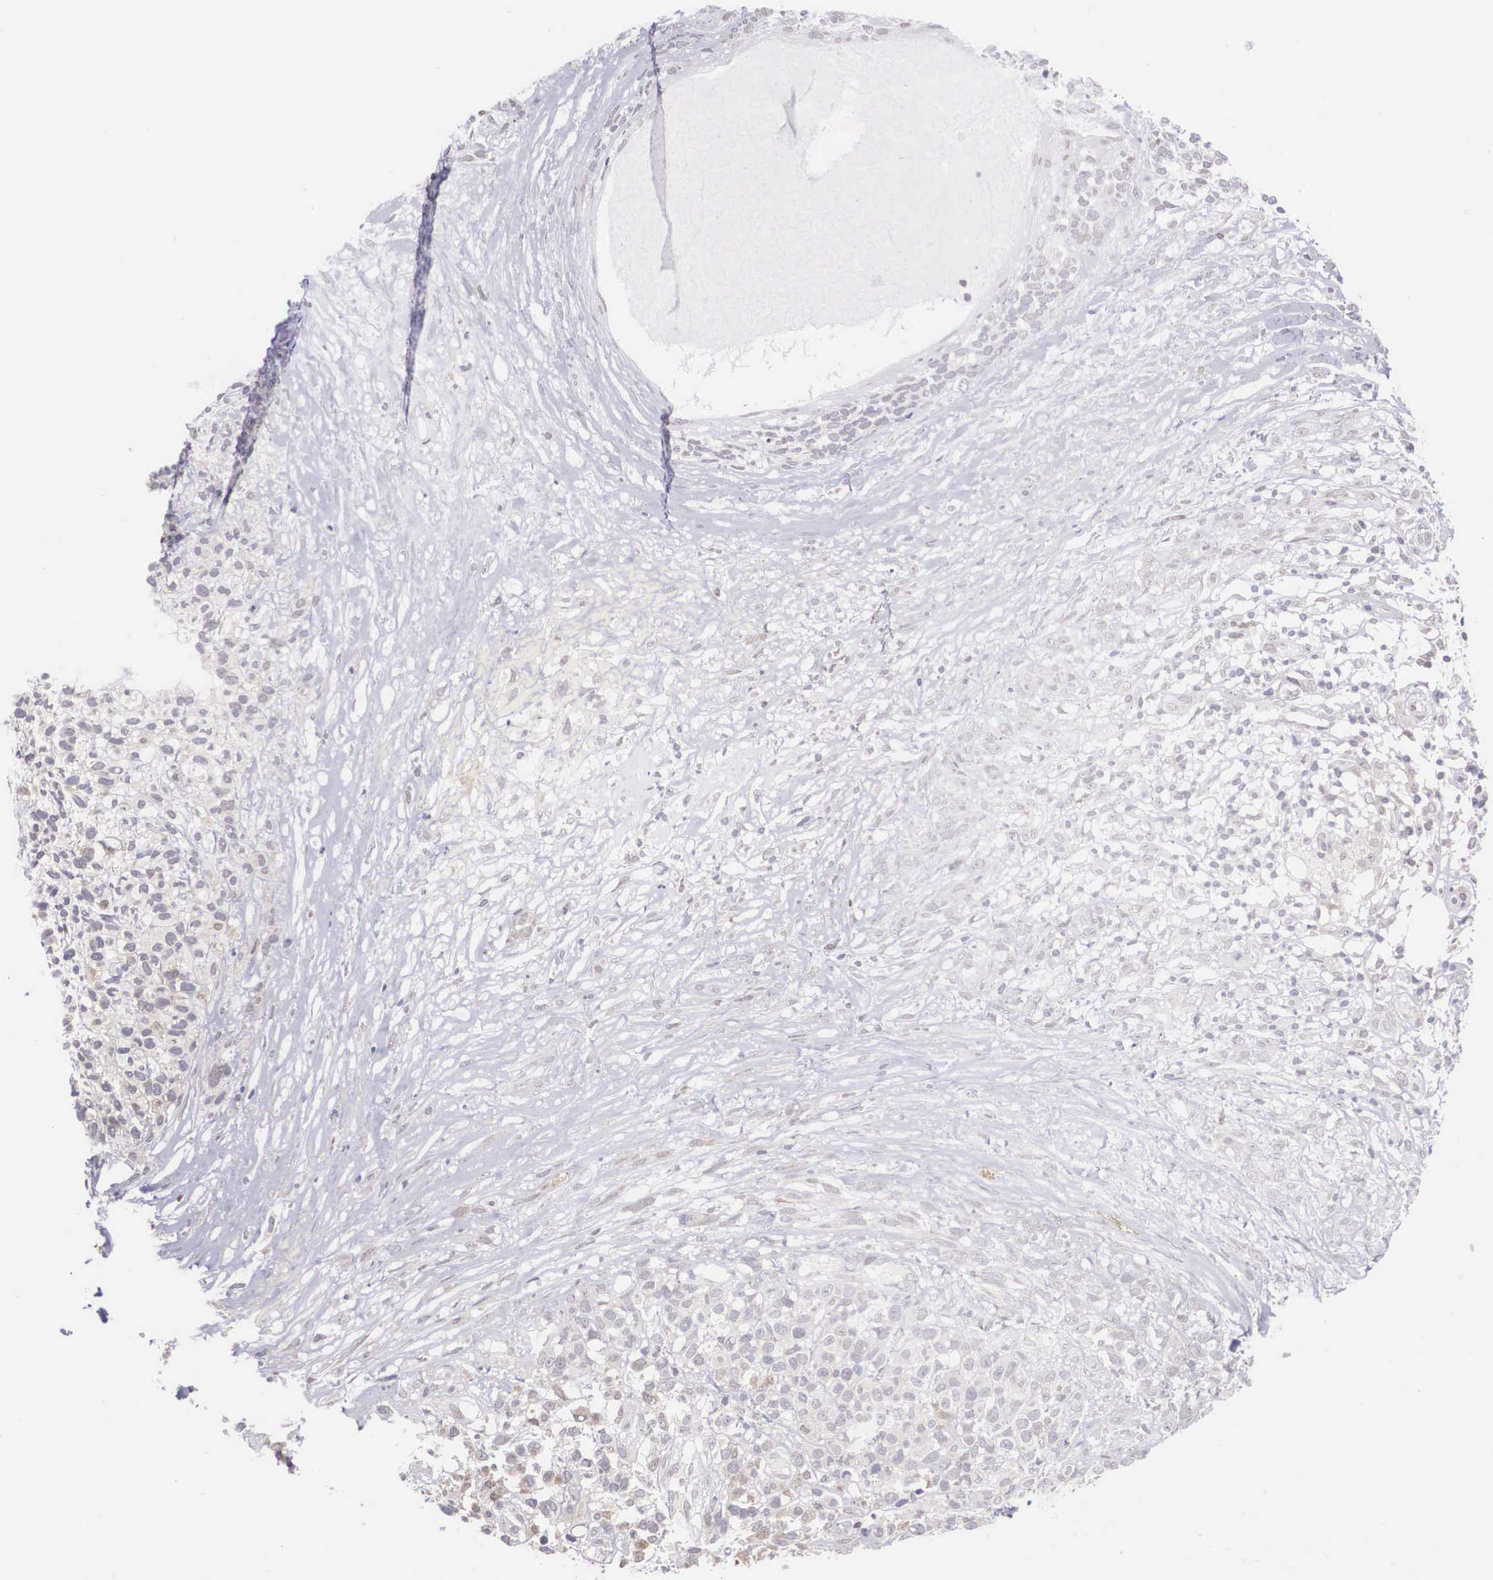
{"staining": {"intensity": "negative", "quantity": "none", "location": "none"}, "tissue": "melanoma", "cell_type": "Tumor cells", "image_type": "cancer", "snomed": [{"axis": "morphology", "description": "Malignant melanoma, NOS"}, {"axis": "topography", "description": "Skin"}], "caption": "An immunohistochemistry (IHC) photomicrograph of melanoma is shown. There is no staining in tumor cells of melanoma.", "gene": "SLC25A21", "patient": {"sex": "female", "age": 85}}